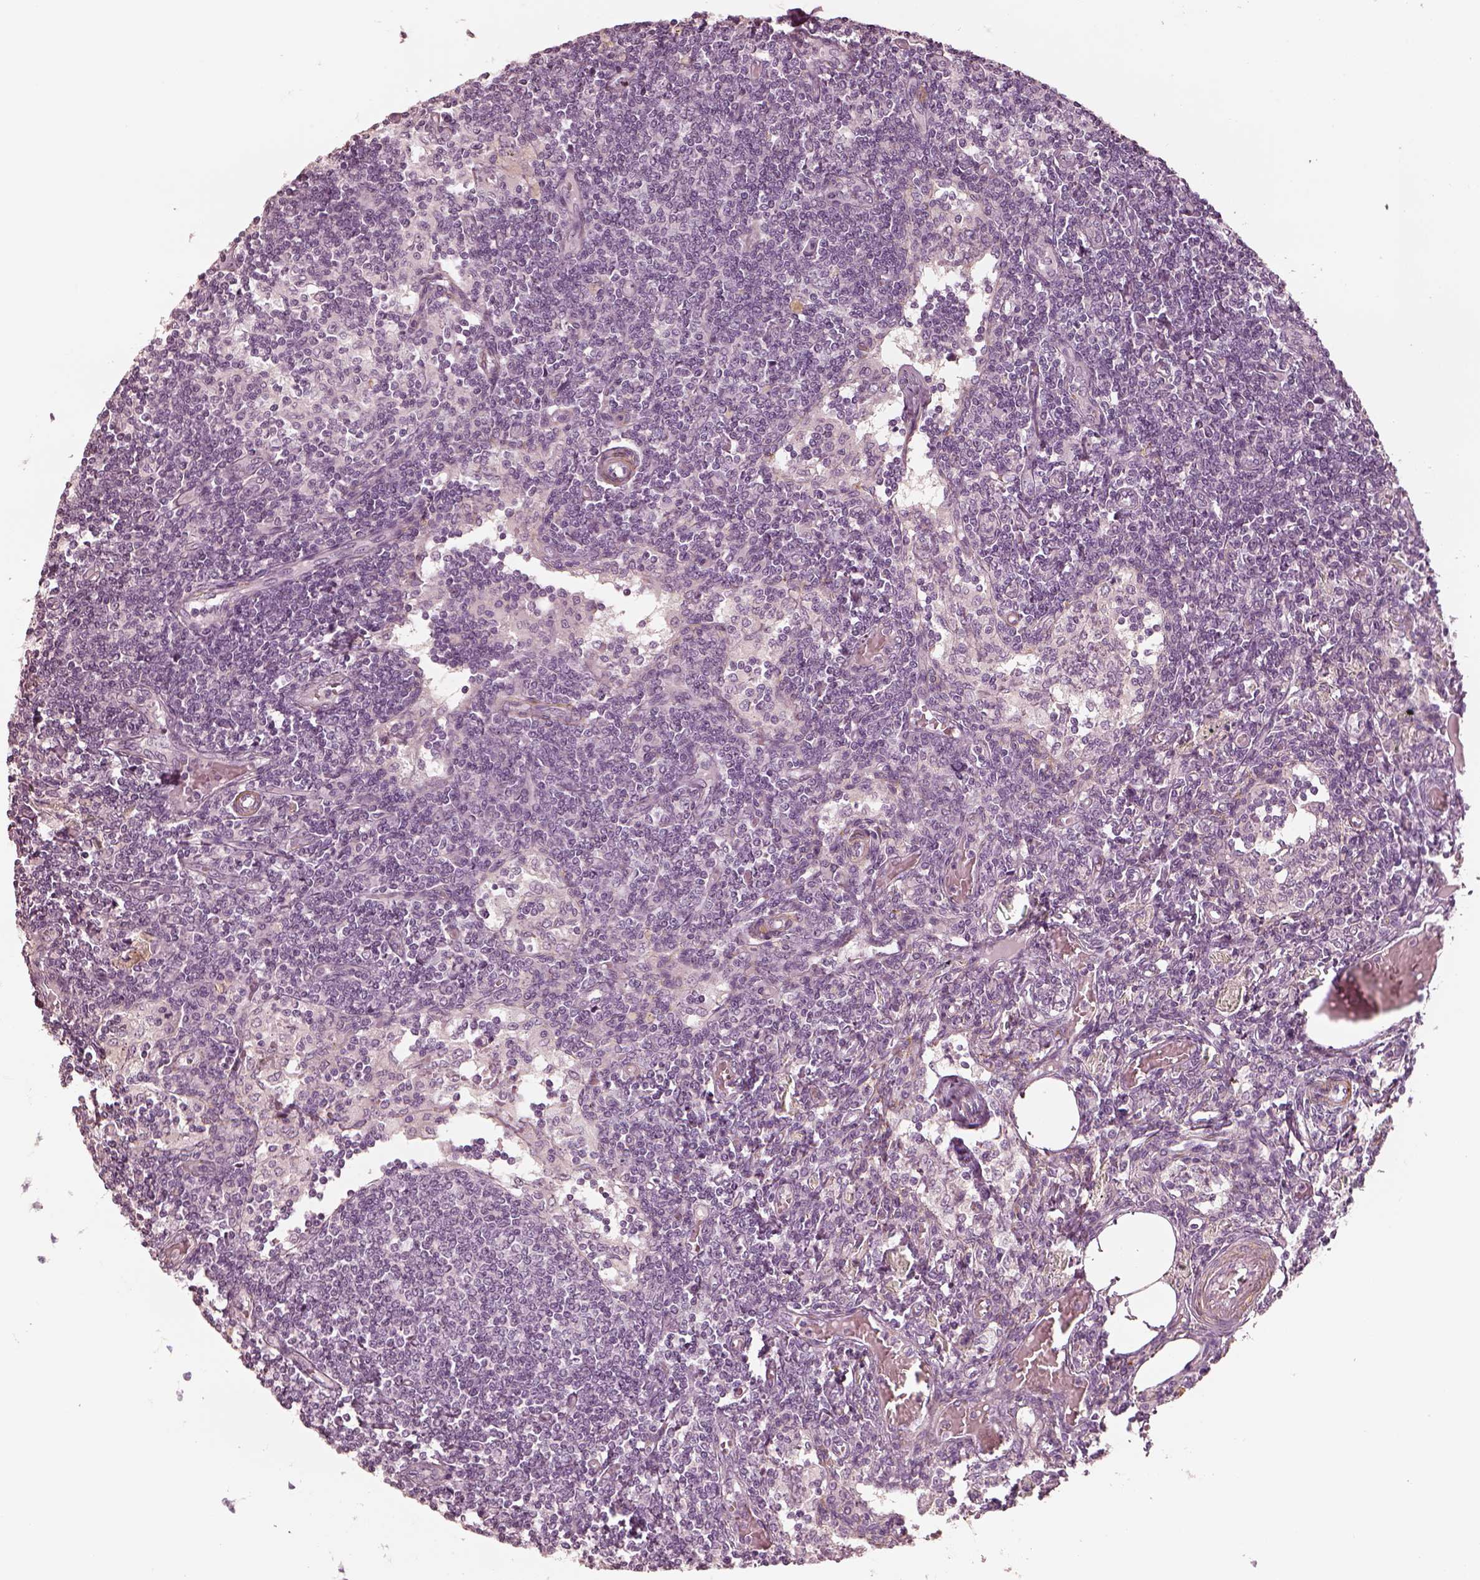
{"staining": {"intensity": "negative", "quantity": "none", "location": "none"}, "tissue": "lymph node", "cell_type": "Germinal center cells", "image_type": "normal", "snomed": [{"axis": "morphology", "description": "Normal tissue, NOS"}, {"axis": "topography", "description": "Lymph node"}], "caption": "This is a image of immunohistochemistry staining of unremarkable lymph node, which shows no staining in germinal center cells.", "gene": "DNAAF9", "patient": {"sex": "female", "age": 69}}